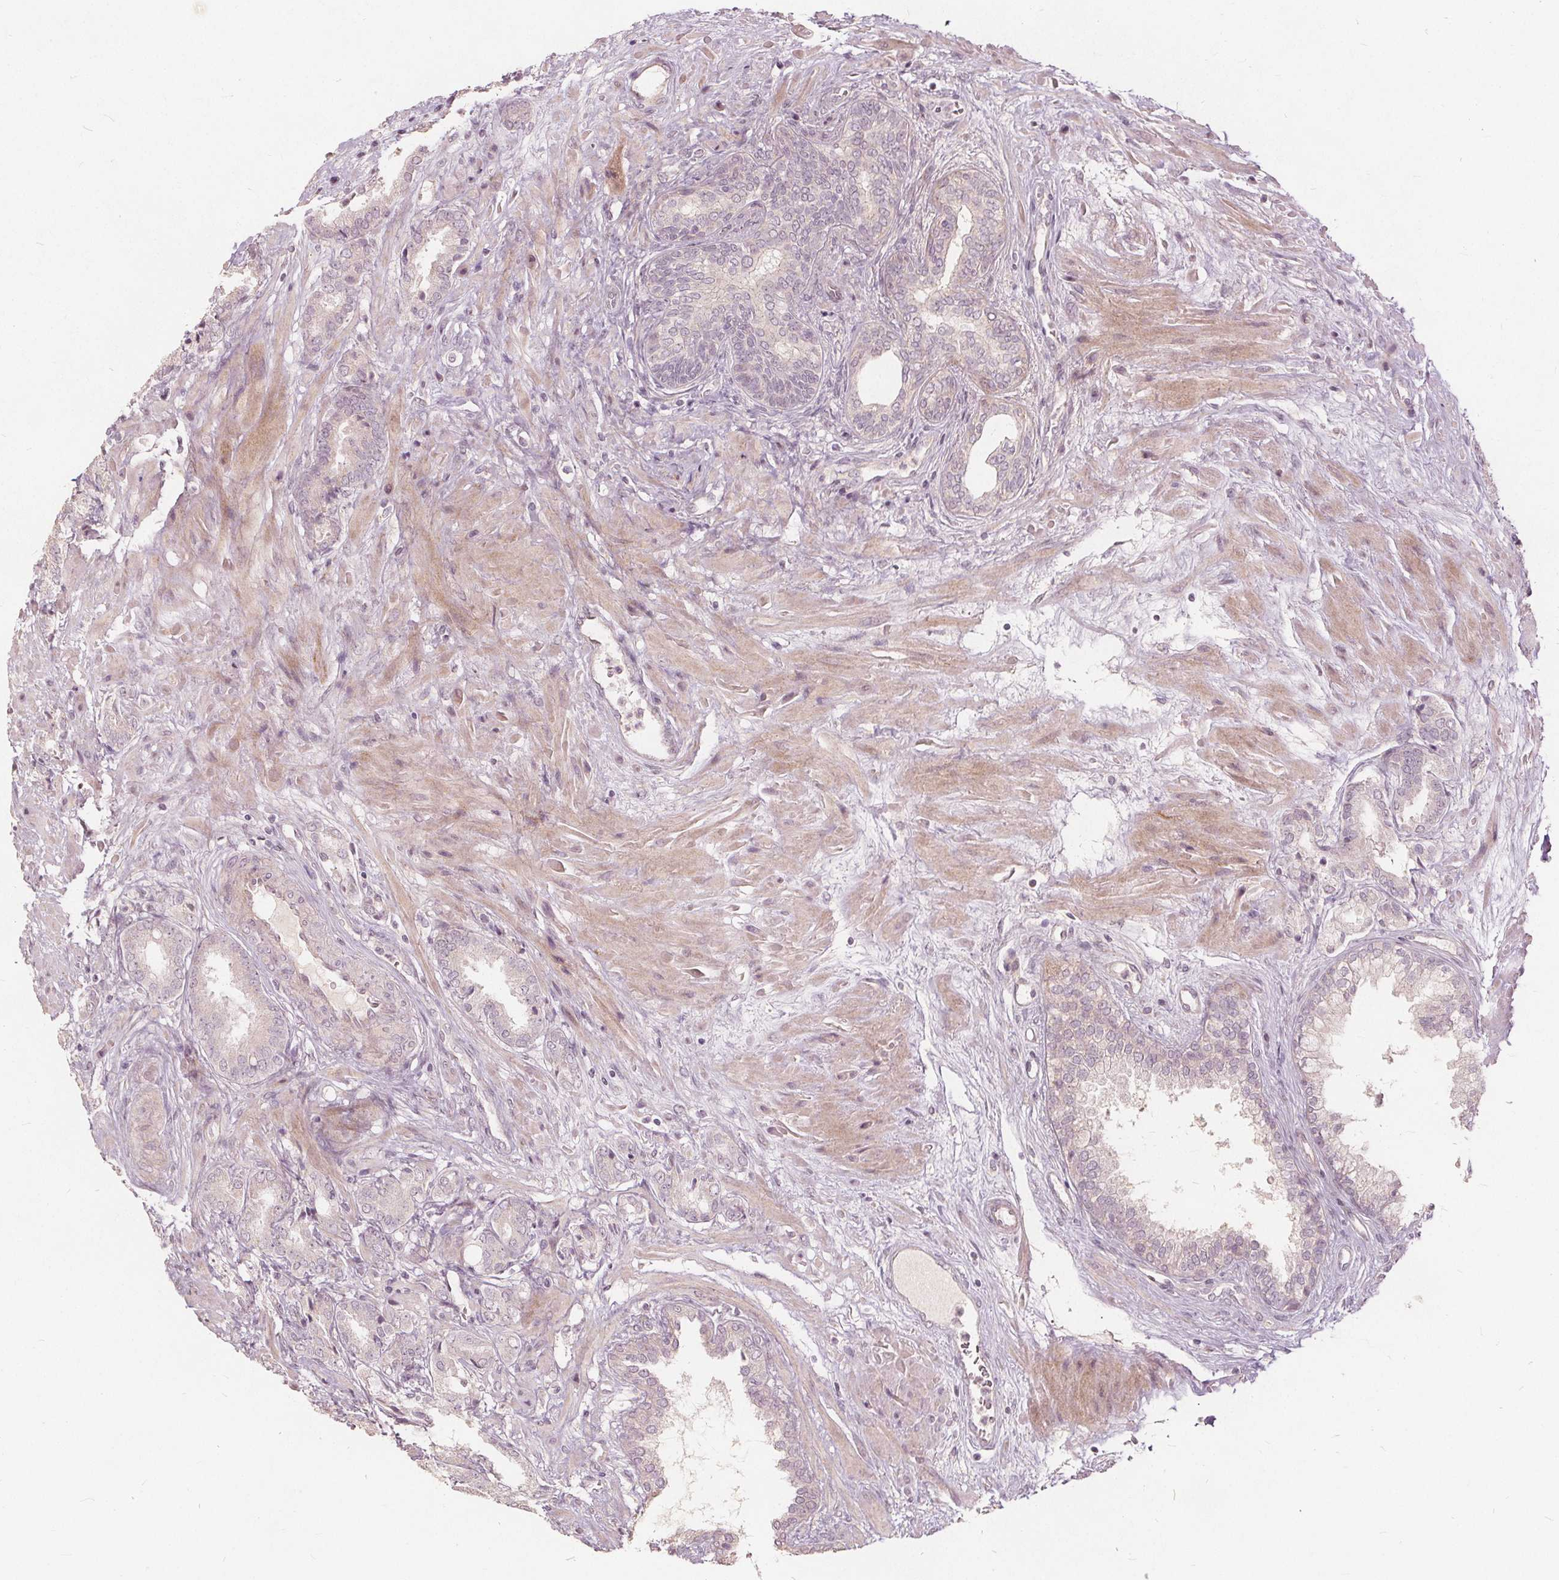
{"staining": {"intensity": "negative", "quantity": "none", "location": "none"}, "tissue": "prostate cancer", "cell_type": "Tumor cells", "image_type": "cancer", "snomed": [{"axis": "morphology", "description": "Adenocarcinoma, High grade"}, {"axis": "topography", "description": "Prostate"}], "caption": "Human prostate cancer (high-grade adenocarcinoma) stained for a protein using immunohistochemistry (IHC) demonstrates no positivity in tumor cells.", "gene": "PTPRT", "patient": {"sex": "male", "age": 56}}